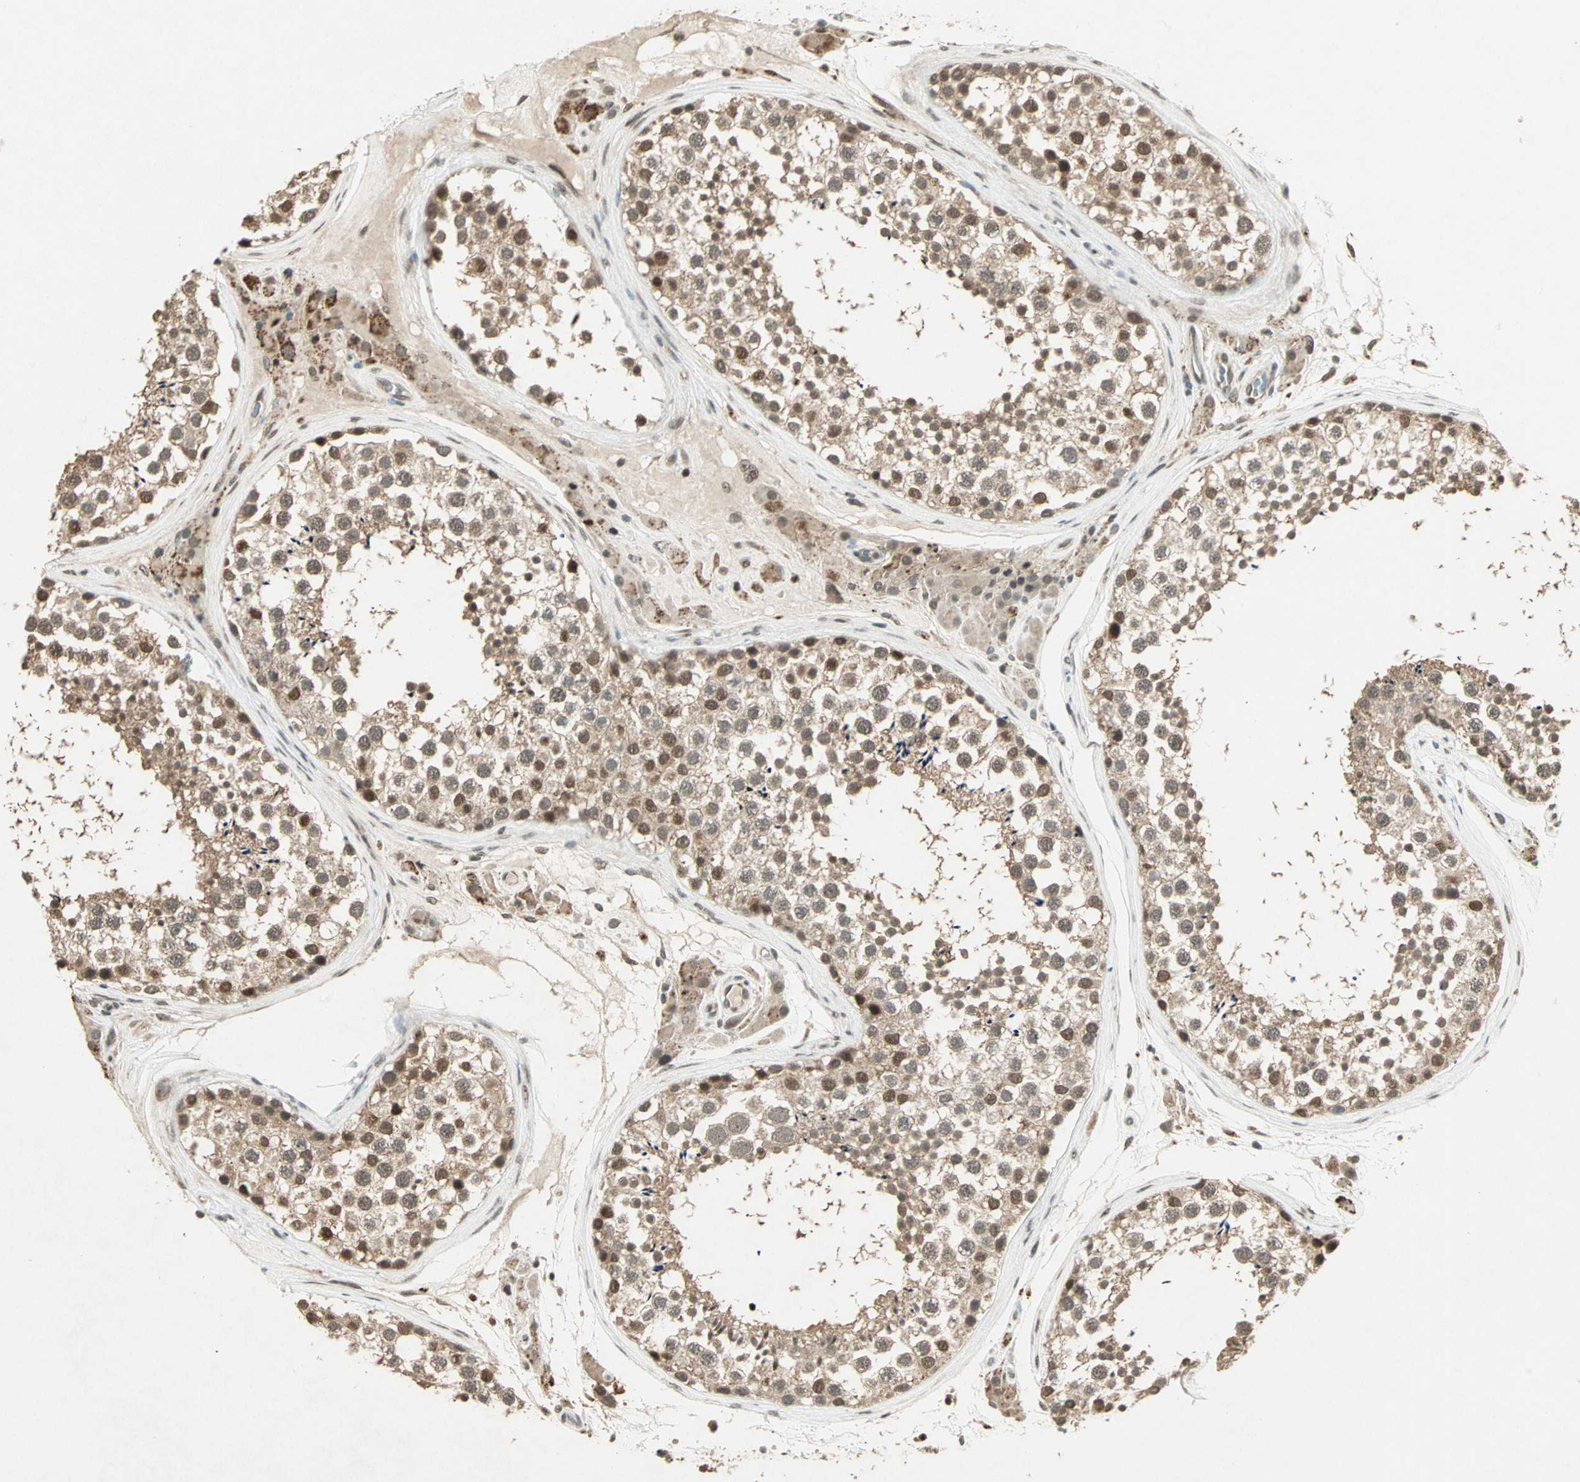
{"staining": {"intensity": "moderate", "quantity": ">75%", "location": "cytoplasmic/membranous,nuclear"}, "tissue": "testis", "cell_type": "Cells in seminiferous ducts", "image_type": "normal", "snomed": [{"axis": "morphology", "description": "Normal tissue, NOS"}, {"axis": "topography", "description": "Testis"}], "caption": "Protein staining of normal testis demonstrates moderate cytoplasmic/membranous,nuclear staining in approximately >75% of cells in seminiferous ducts.", "gene": "ZNF701", "patient": {"sex": "male", "age": 46}}